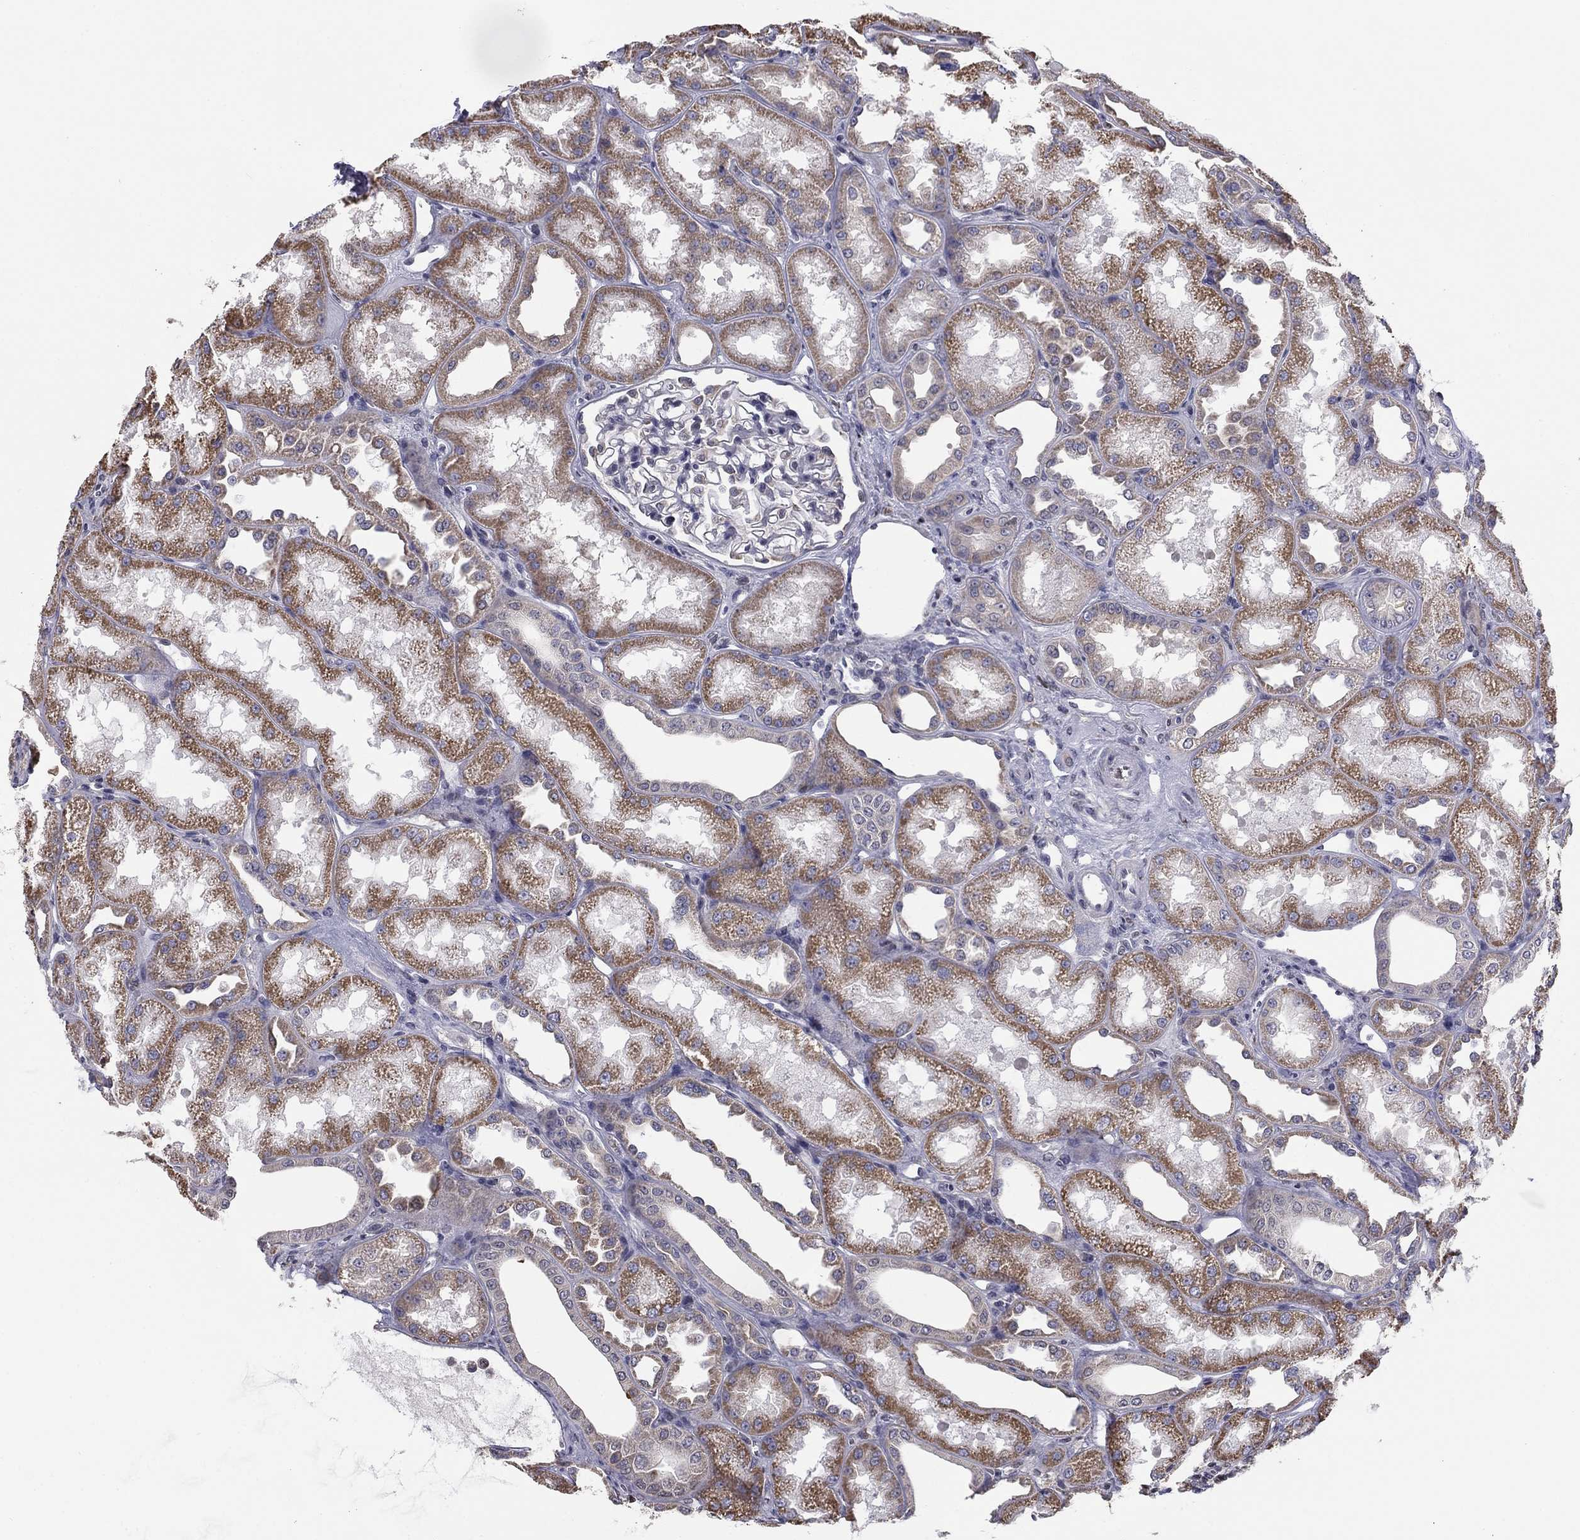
{"staining": {"intensity": "negative", "quantity": "none", "location": "none"}, "tissue": "kidney", "cell_type": "Cells in glomeruli", "image_type": "normal", "snomed": [{"axis": "morphology", "description": "Normal tissue, NOS"}, {"axis": "topography", "description": "Kidney"}], "caption": "Immunohistochemical staining of normal kidney exhibits no significant positivity in cells in glomeruli. The staining was performed using DAB to visualize the protein expression in brown, while the nuclei were stained in blue with hematoxylin (Magnification: 20x).", "gene": "HSPB2", "patient": {"sex": "male", "age": 61}}